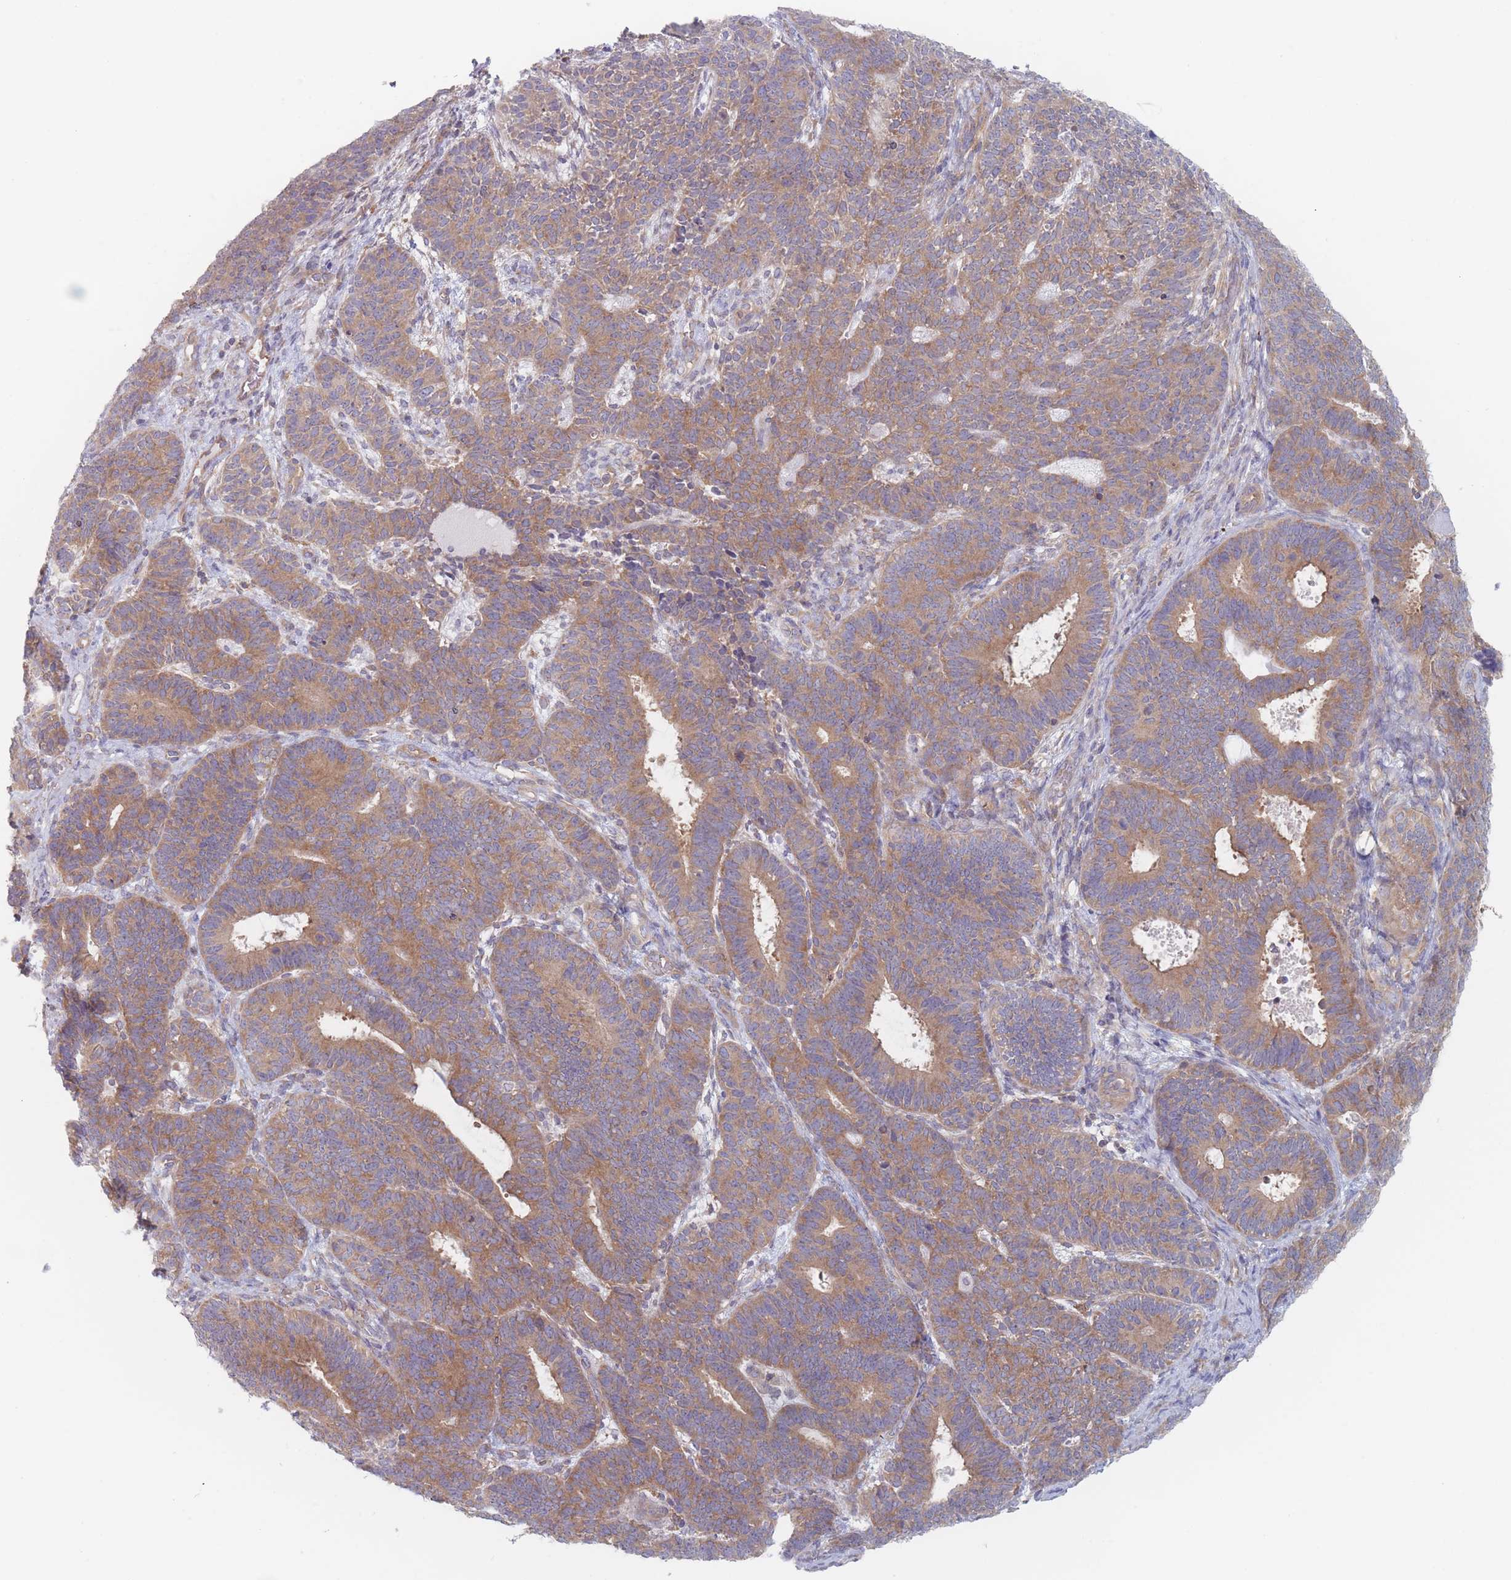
{"staining": {"intensity": "moderate", "quantity": ">75%", "location": "cytoplasmic/membranous"}, "tissue": "endometrial cancer", "cell_type": "Tumor cells", "image_type": "cancer", "snomed": [{"axis": "morphology", "description": "Adenocarcinoma, NOS"}, {"axis": "topography", "description": "Endometrium"}], "caption": "Tumor cells display moderate cytoplasmic/membranous positivity in about >75% of cells in endometrial adenocarcinoma. (Brightfield microscopy of DAB IHC at high magnification).", "gene": "EFCC1", "patient": {"sex": "female", "age": 70}}